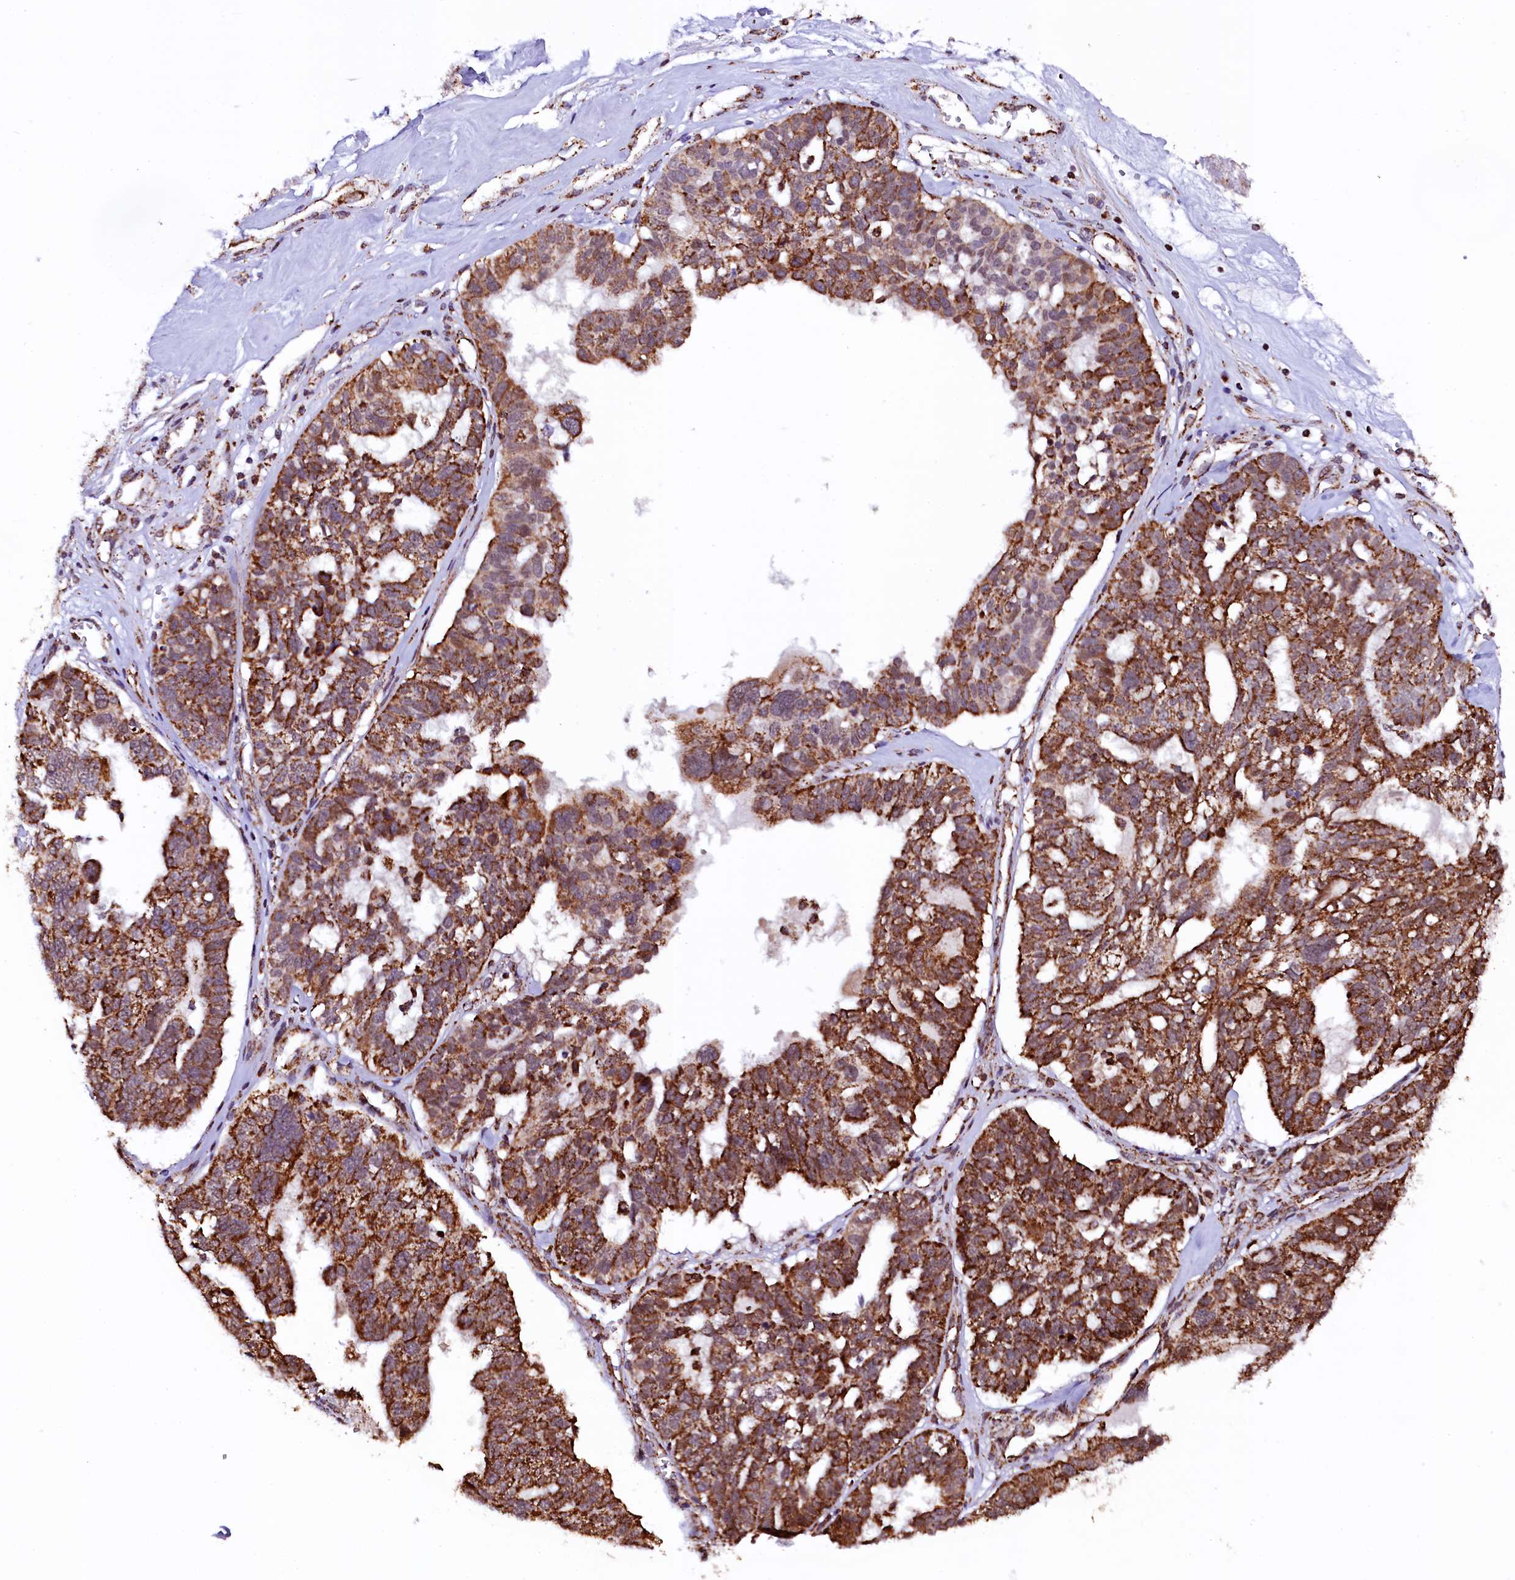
{"staining": {"intensity": "strong", "quantity": ">75%", "location": "cytoplasmic/membranous"}, "tissue": "ovarian cancer", "cell_type": "Tumor cells", "image_type": "cancer", "snomed": [{"axis": "morphology", "description": "Cystadenocarcinoma, serous, NOS"}, {"axis": "topography", "description": "Ovary"}], "caption": "This is a micrograph of immunohistochemistry staining of ovarian cancer, which shows strong positivity in the cytoplasmic/membranous of tumor cells.", "gene": "KLC2", "patient": {"sex": "female", "age": 59}}